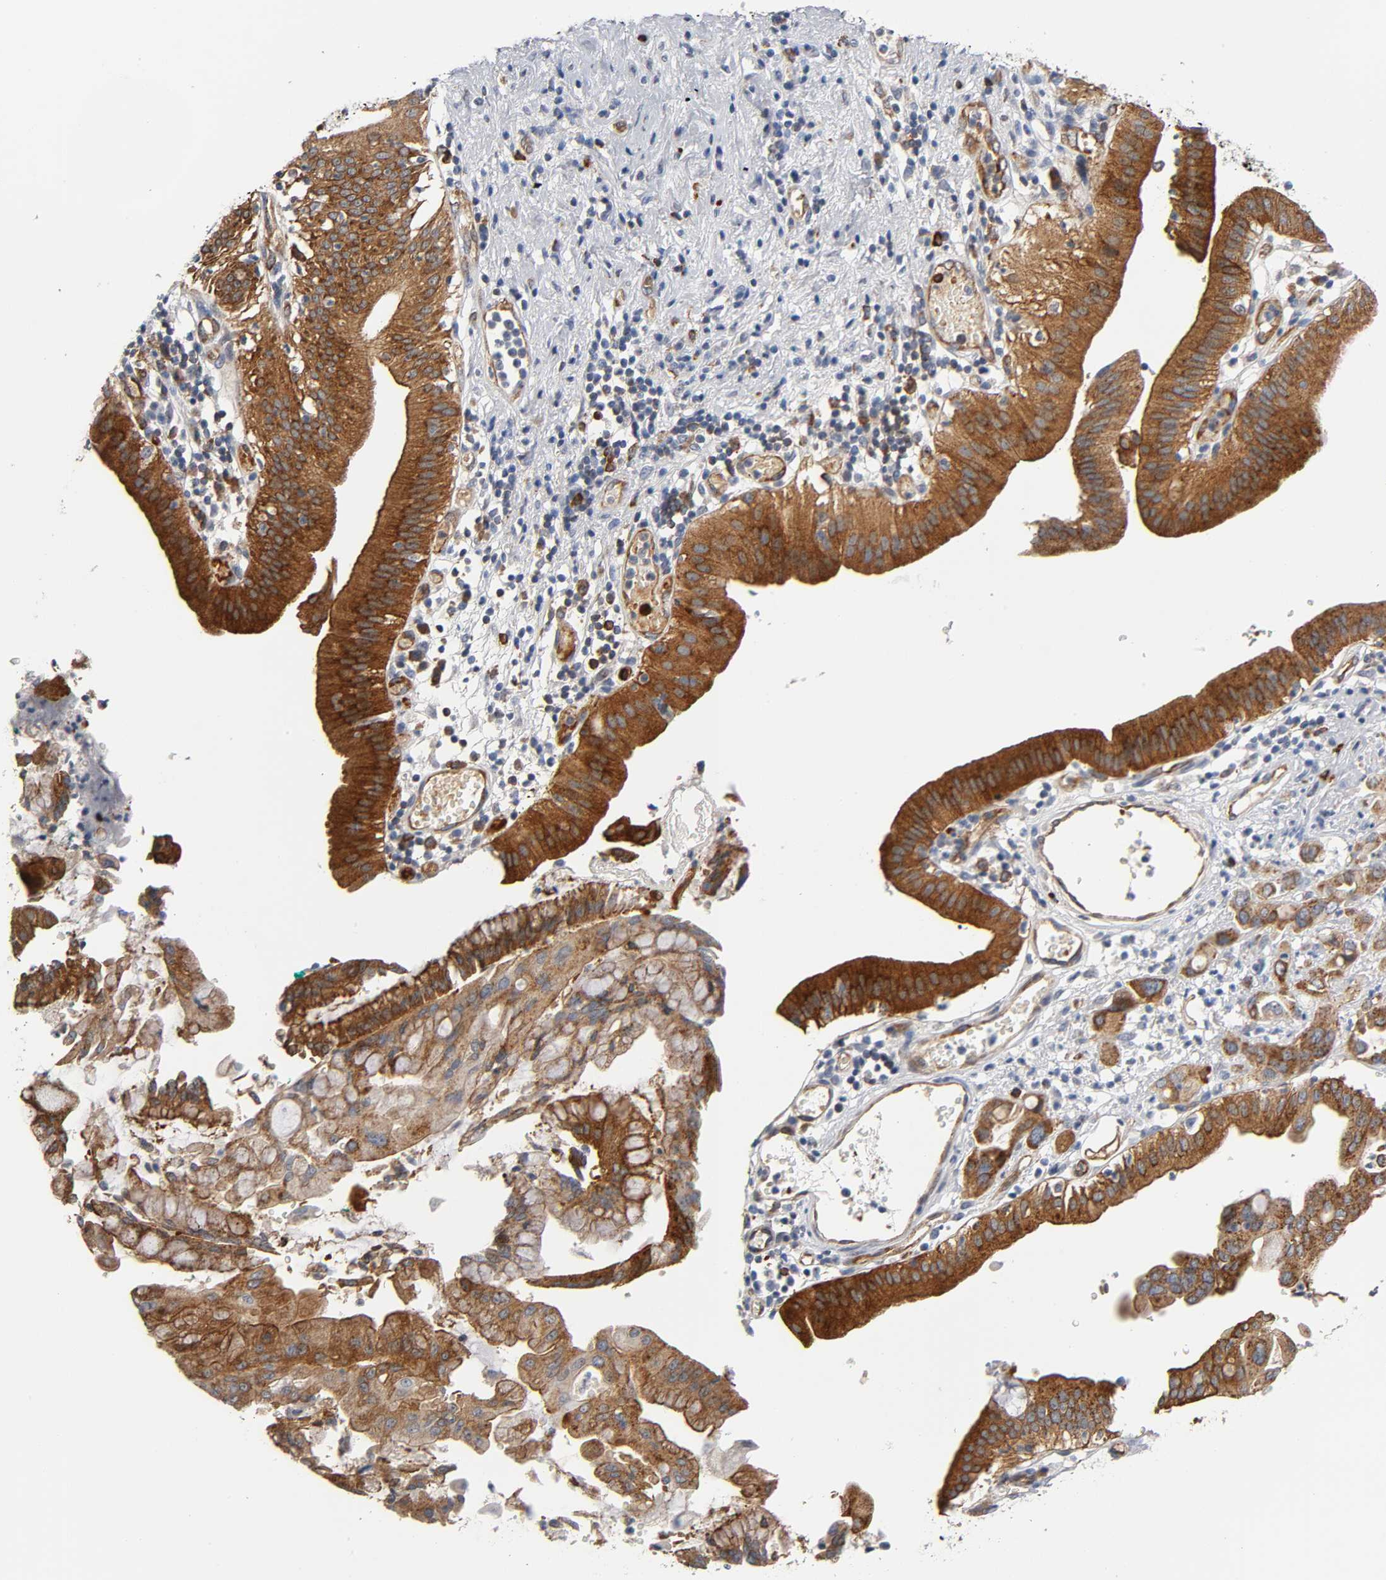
{"staining": {"intensity": "strong", "quantity": ">75%", "location": "cytoplasmic/membranous"}, "tissue": "pancreatic cancer", "cell_type": "Tumor cells", "image_type": "cancer", "snomed": [{"axis": "morphology", "description": "Adenocarcinoma, NOS"}, {"axis": "morphology", "description": "Adenocarcinoma, metastatic, NOS"}, {"axis": "topography", "description": "Lymph node"}, {"axis": "topography", "description": "Pancreas"}, {"axis": "topography", "description": "Duodenum"}], "caption": "Immunohistochemistry of pancreatic metastatic adenocarcinoma exhibits high levels of strong cytoplasmic/membranous expression in about >75% of tumor cells. Ihc stains the protein in brown and the nuclei are stained blue.", "gene": "CD2AP", "patient": {"sex": "female", "age": 64}}